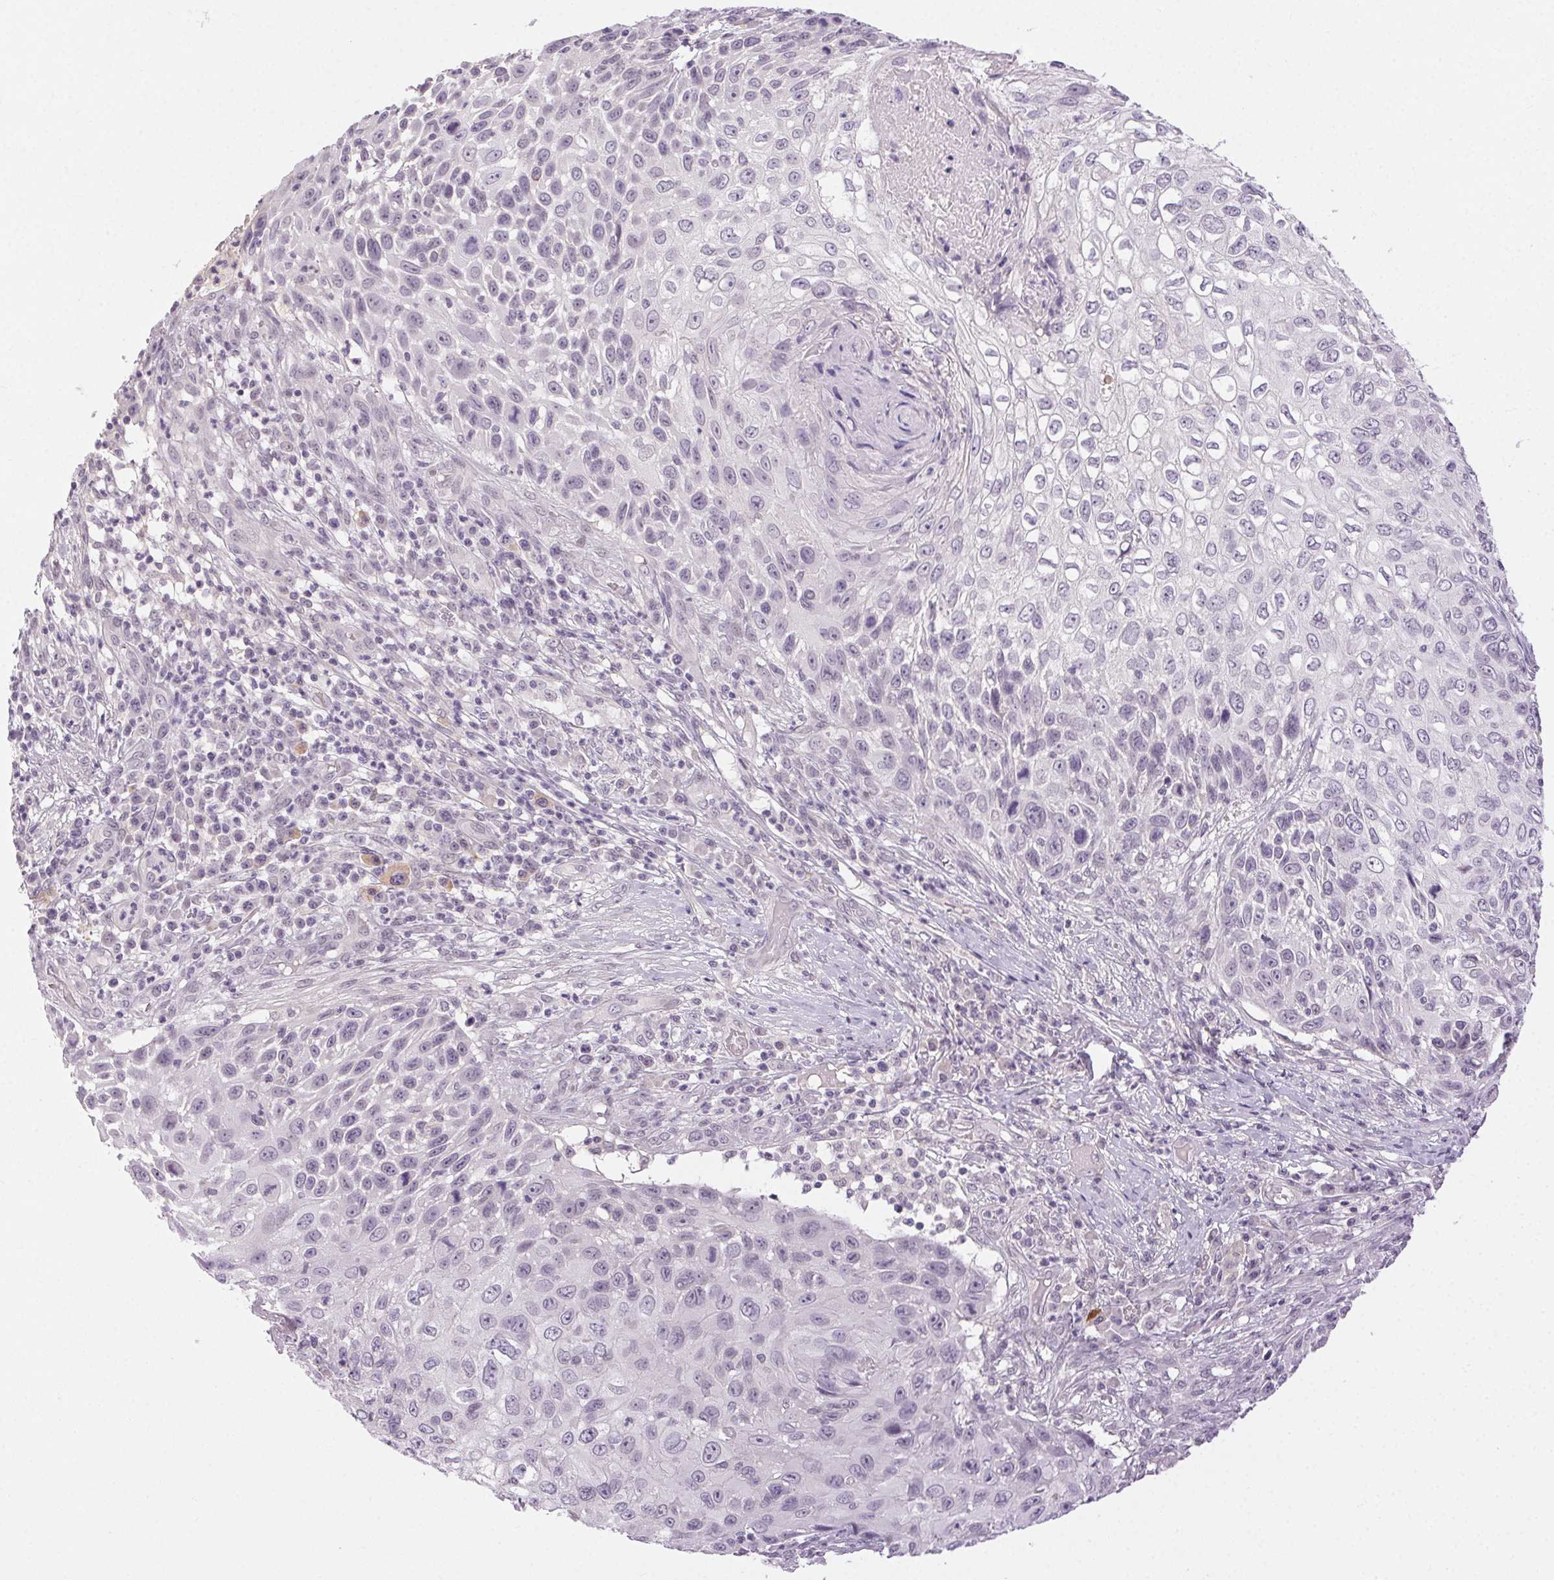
{"staining": {"intensity": "negative", "quantity": "none", "location": "none"}, "tissue": "skin cancer", "cell_type": "Tumor cells", "image_type": "cancer", "snomed": [{"axis": "morphology", "description": "Squamous cell carcinoma, NOS"}, {"axis": "topography", "description": "Skin"}], "caption": "IHC image of neoplastic tissue: human squamous cell carcinoma (skin) stained with DAB (3,3'-diaminobenzidine) demonstrates no significant protein staining in tumor cells.", "gene": "FAM168A", "patient": {"sex": "male", "age": 92}}